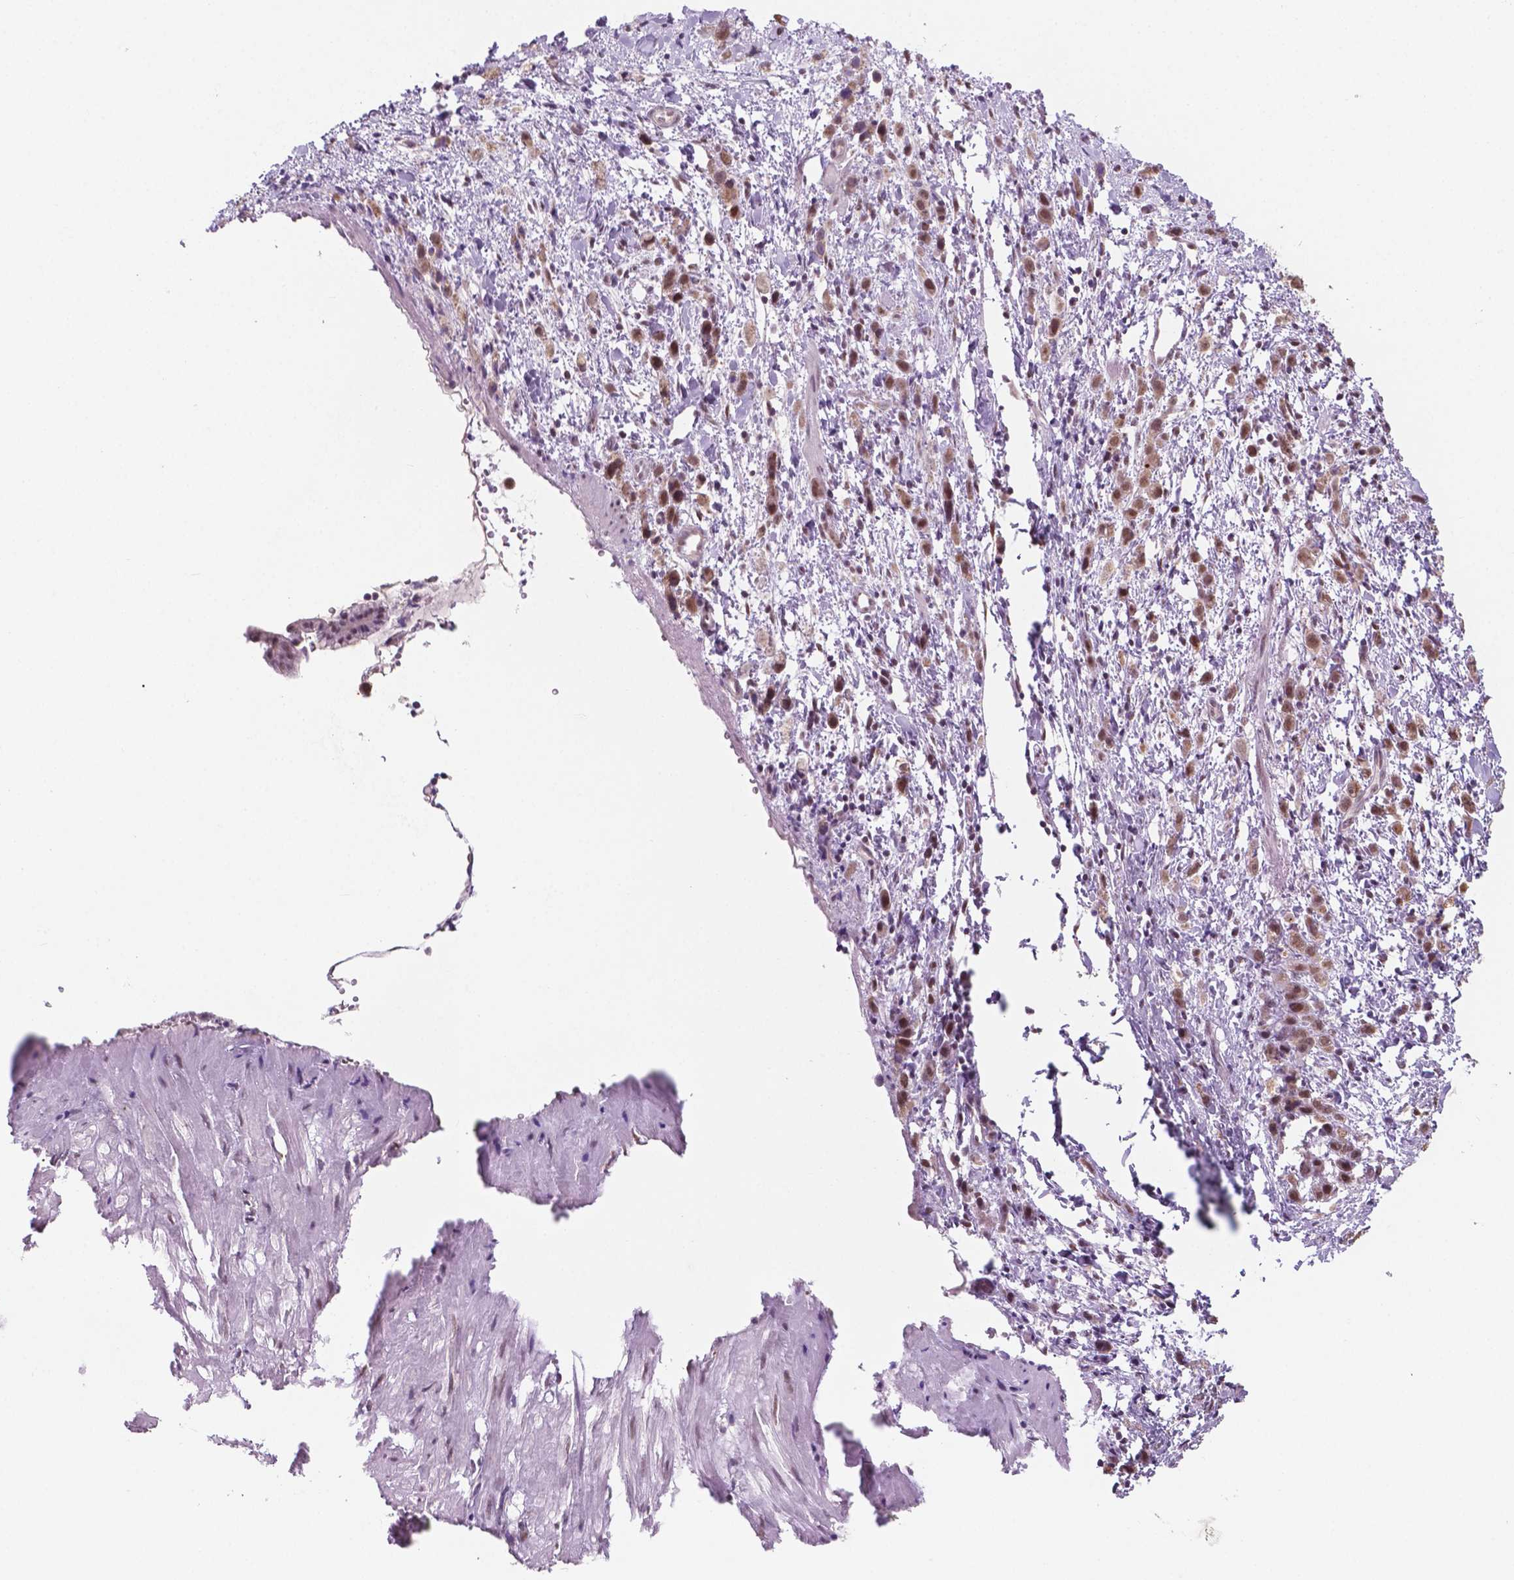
{"staining": {"intensity": "moderate", "quantity": ">75%", "location": "nuclear"}, "tissue": "stomach cancer", "cell_type": "Tumor cells", "image_type": "cancer", "snomed": [{"axis": "morphology", "description": "Adenocarcinoma, NOS"}, {"axis": "topography", "description": "Stomach"}], "caption": "Moderate nuclear expression is present in about >75% of tumor cells in adenocarcinoma (stomach).", "gene": "PHAX", "patient": {"sex": "male", "age": 47}}